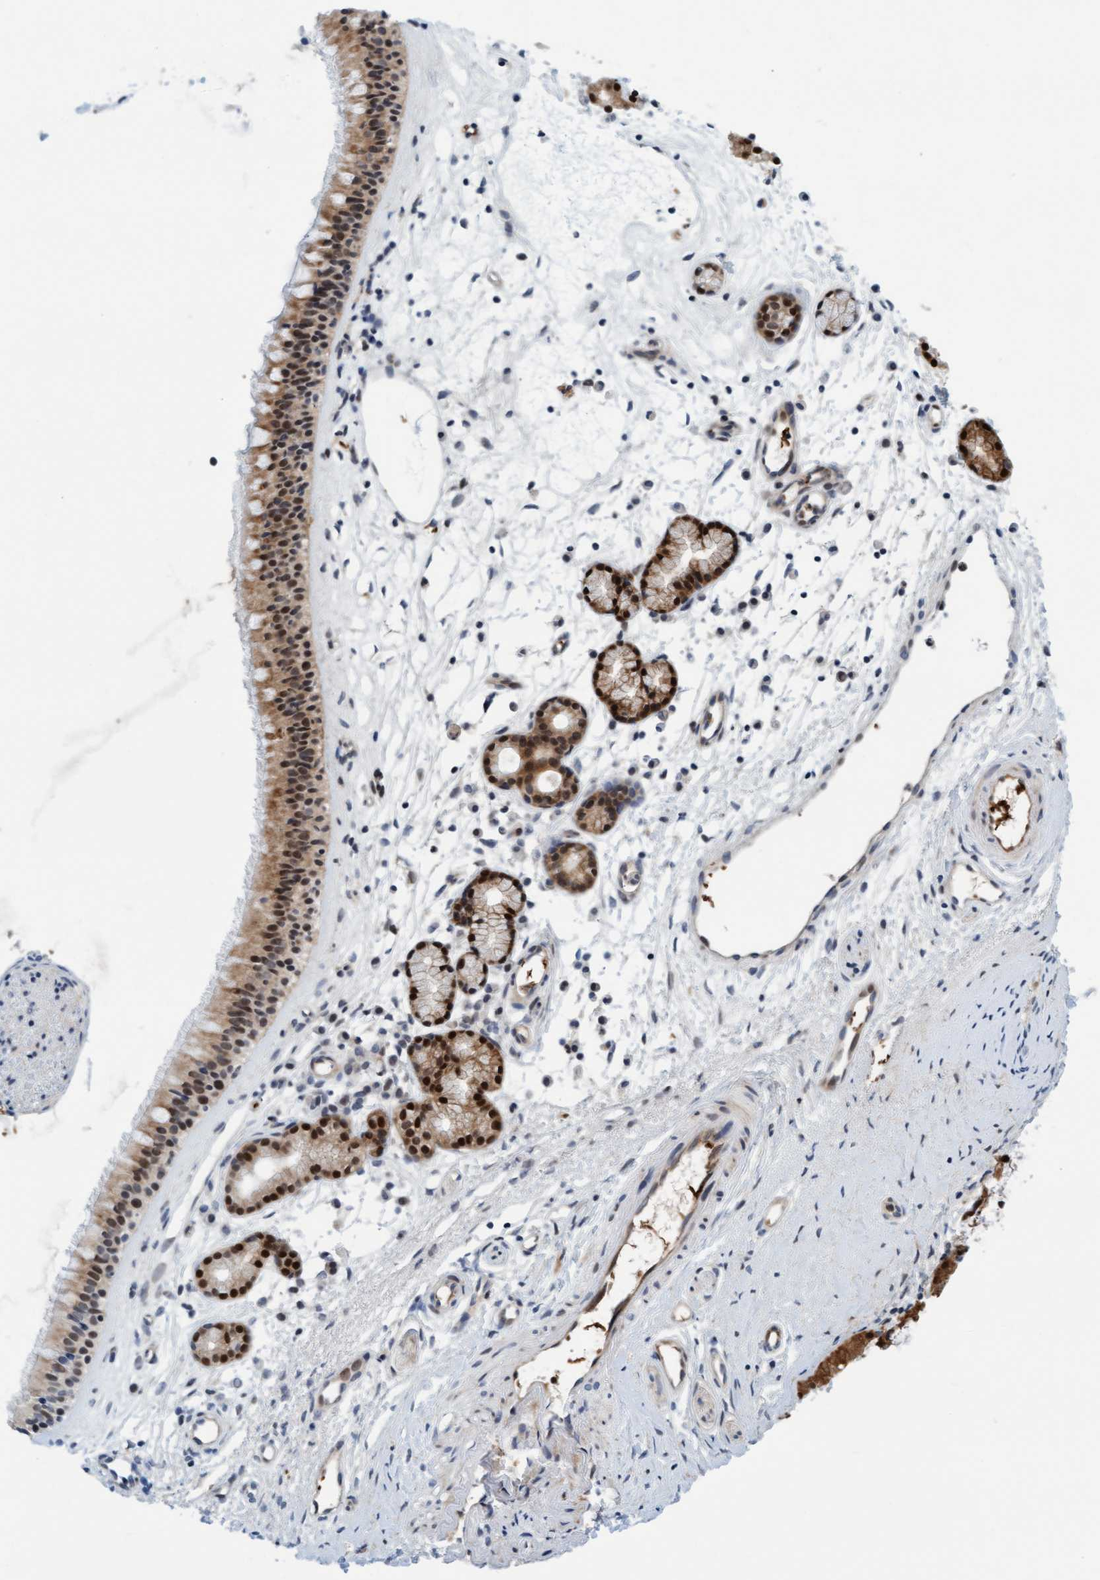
{"staining": {"intensity": "moderate", "quantity": ">75%", "location": "cytoplasmic/membranous,nuclear"}, "tissue": "nasopharynx", "cell_type": "Respiratory epithelial cells", "image_type": "normal", "snomed": [{"axis": "morphology", "description": "Normal tissue, NOS"}, {"axis": "topography", "description": "Nasopharynx"}], "caption": "Nasopharynx stained with a brown dye shows moderate cytoplasmic/membranous,nuclear positive positivity in approximately >75% of respiratory epithelial cells.", "gene": "EIF4EBP1", "patient": {"sex": "female", "age": 42}}